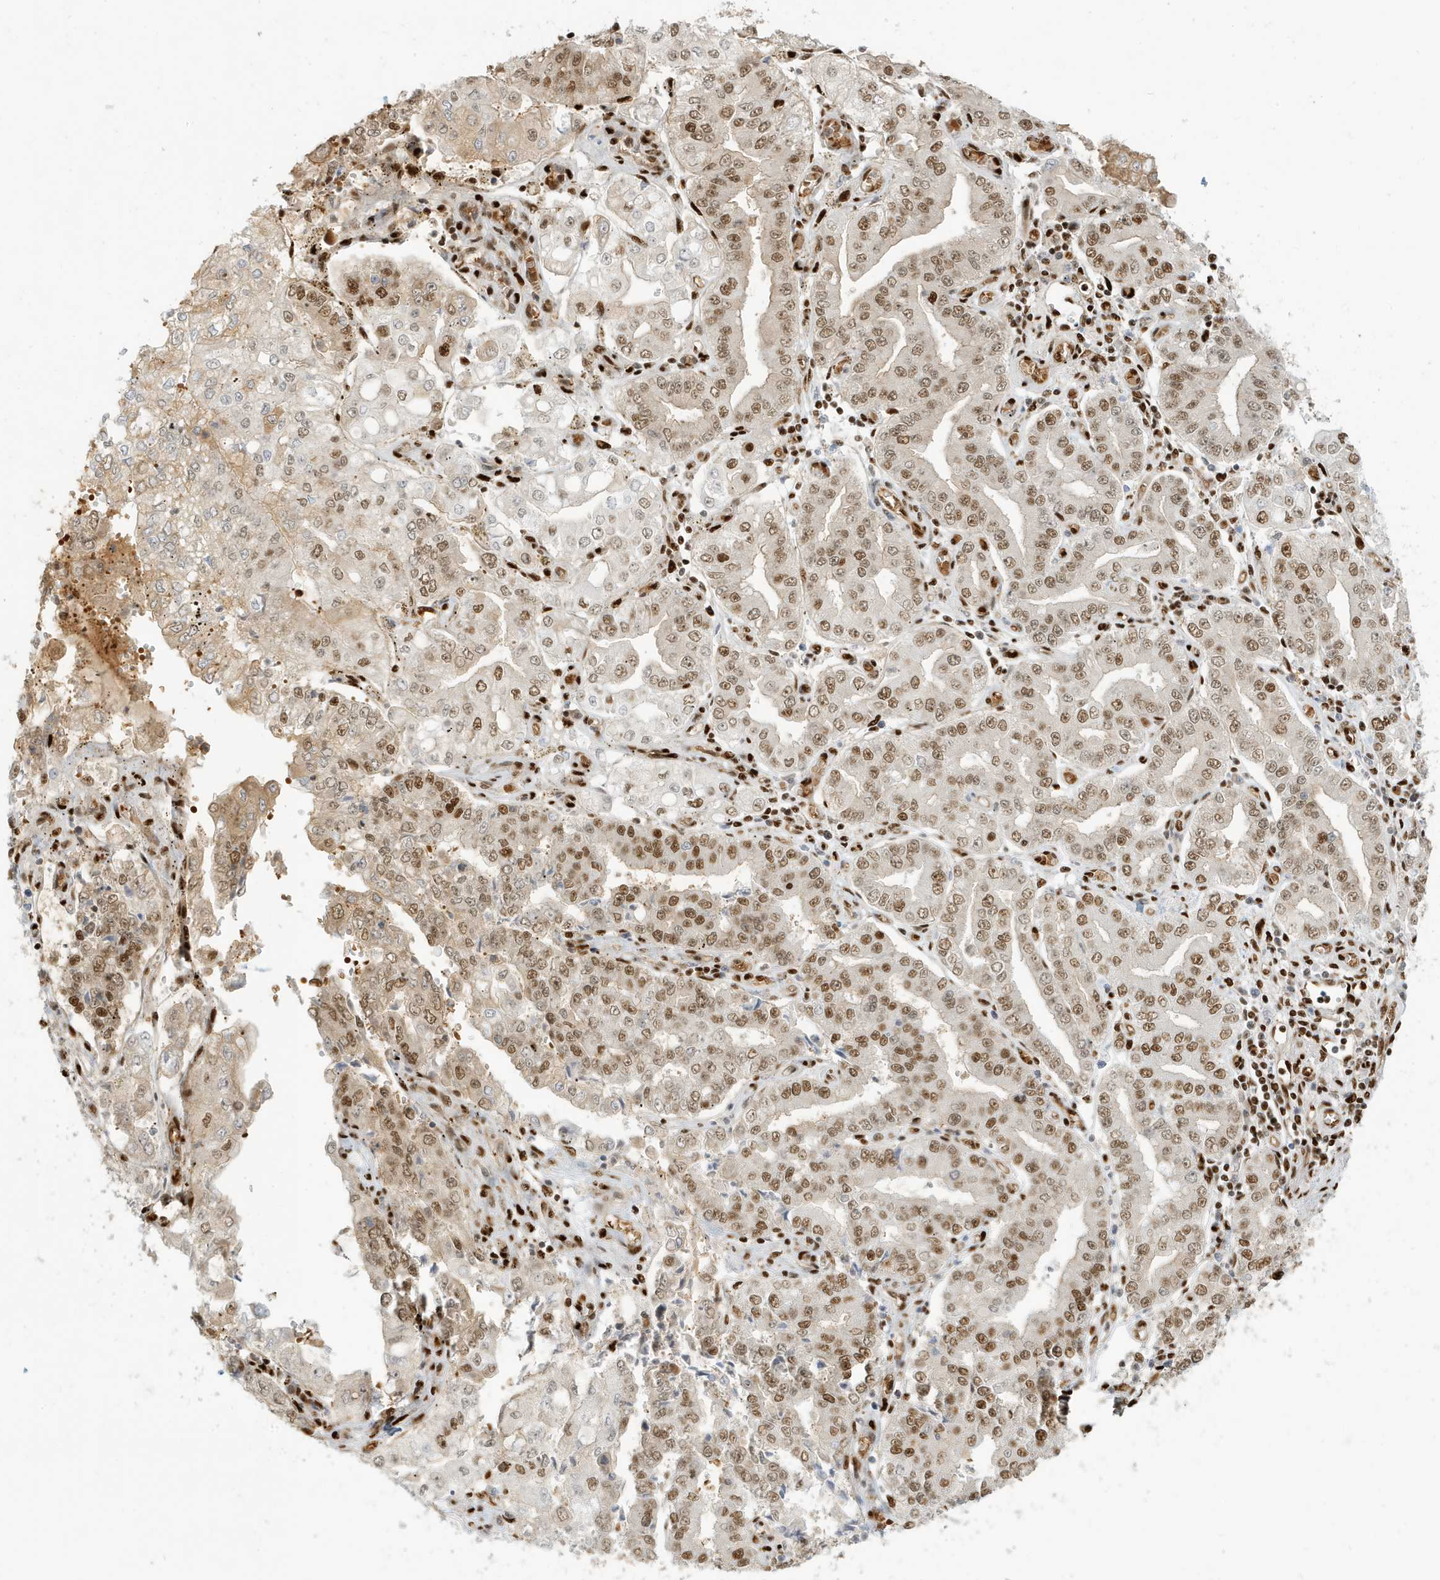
{"staining": {"intensity": "moderate", "quantity": ">75%", "location": "nuclear"}, "tissue": "stomach cancer", "cell_type": "Tumor cells", "image_type": "cancer", "snomed": [{"axis": "morphology", "description": "Adenocarcinoma, NOS"}, {"axis": "topography", "description": "Stomach"}], "caption": "About >75% of tumor cells in human stomach cancer (adenocarcinoma) exhibit moderate nuclear protein expression as visualized by brown immunohistochemical staining.", "gene": "CKS2", "patient": {"sex": "male", "age": 76}}